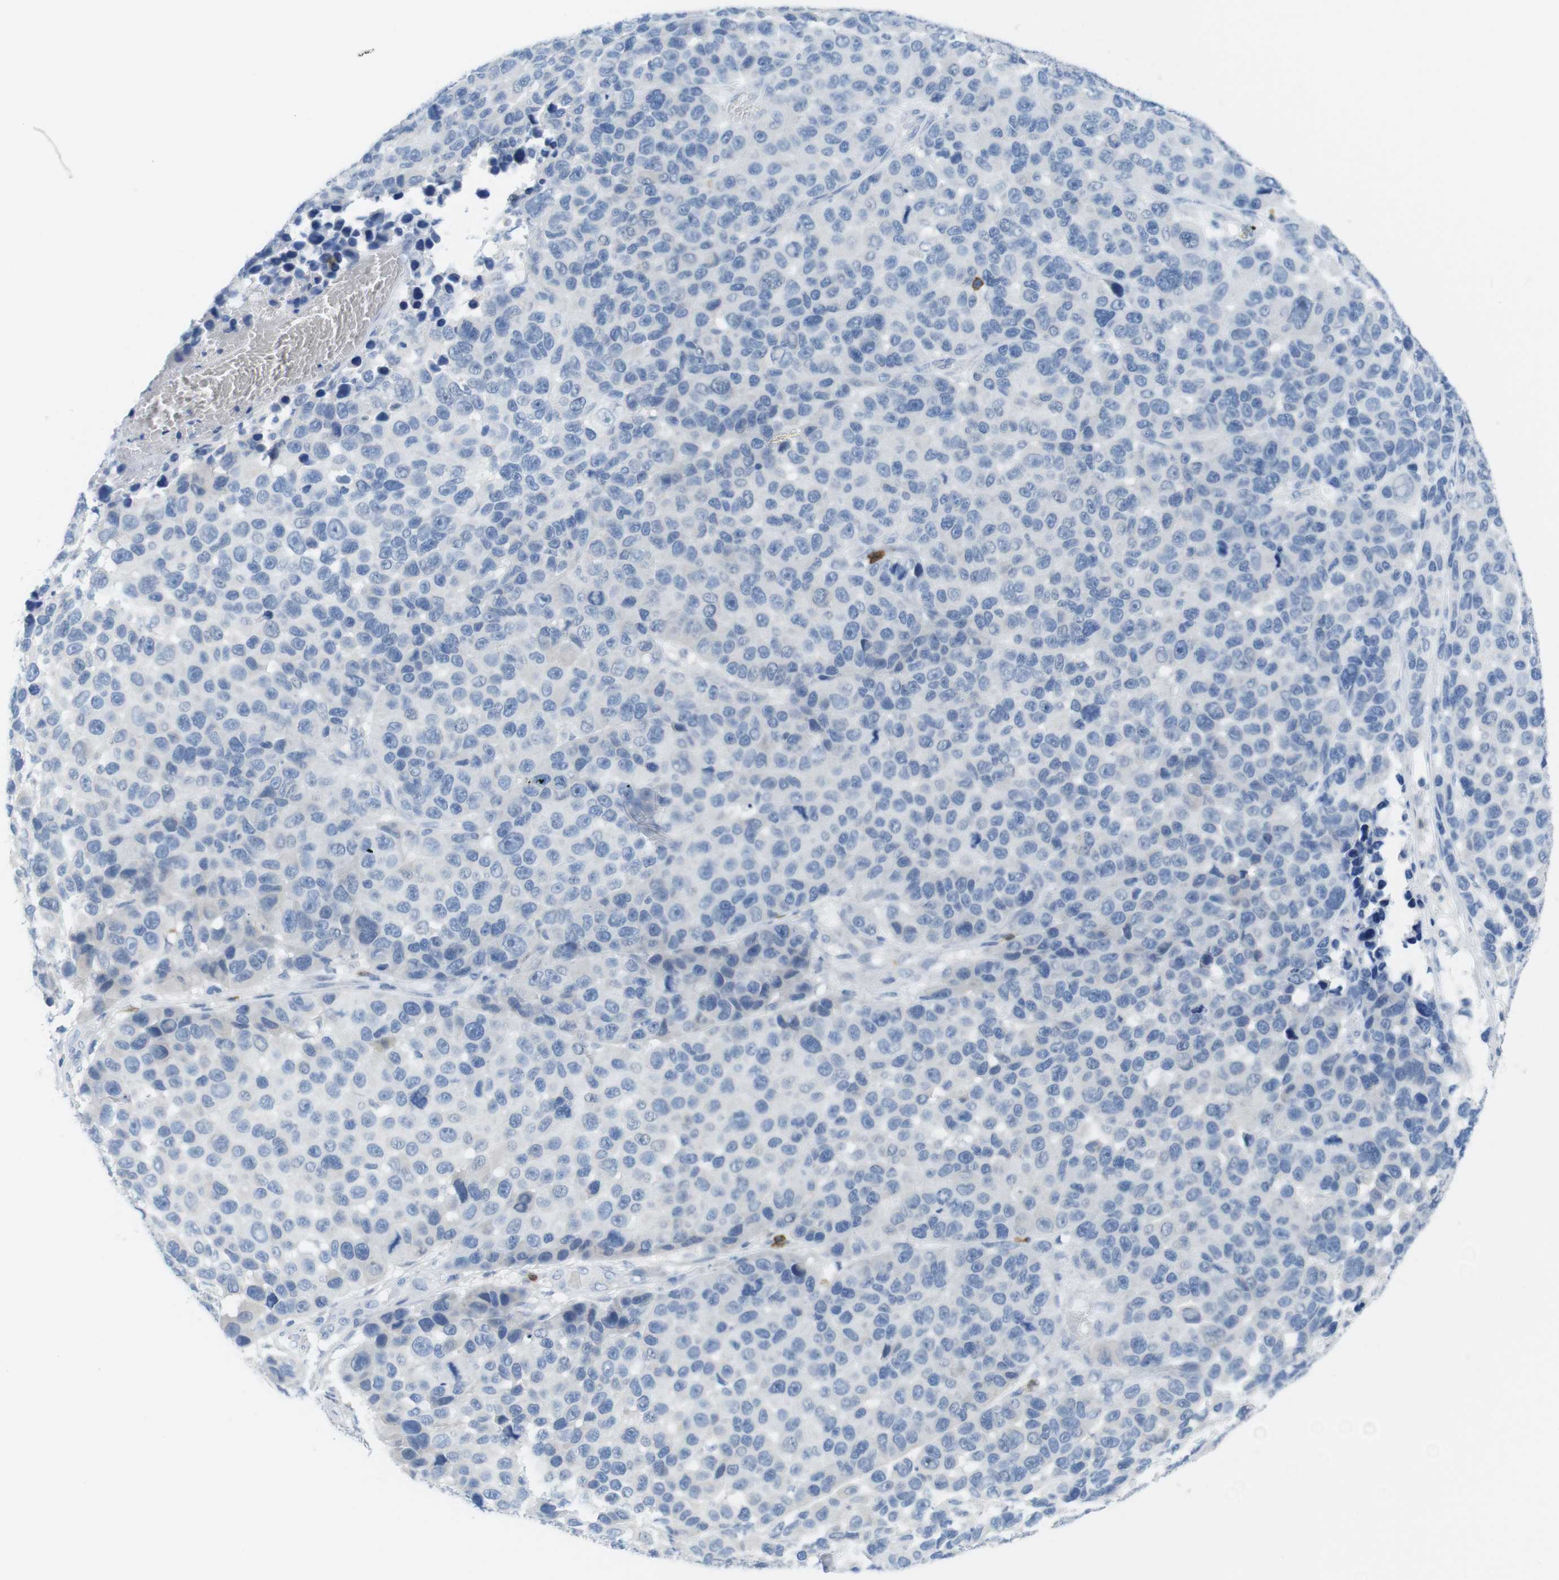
{"staining": {"intensity": "negative", "quantity": "none", "location": "none"}, "tissue": "melanoma", "cell_type": "Tumor cells", "image_type": "cancer", "snomed": [{"axis": "morphology", "description": "Malignant melanoma, NOS"}, {"axis": "topography", "description": "Skin"}], "caption": "Protein analysis of melanoma shows no significant positivity in tumor cells. Brightfield microscopy of immunohistochemistry stained with DAB (brown) and hematoxylin (blue), captured at high magnification.", "gene": "CD5", "patient": {"sex": "male", "age": 53}}